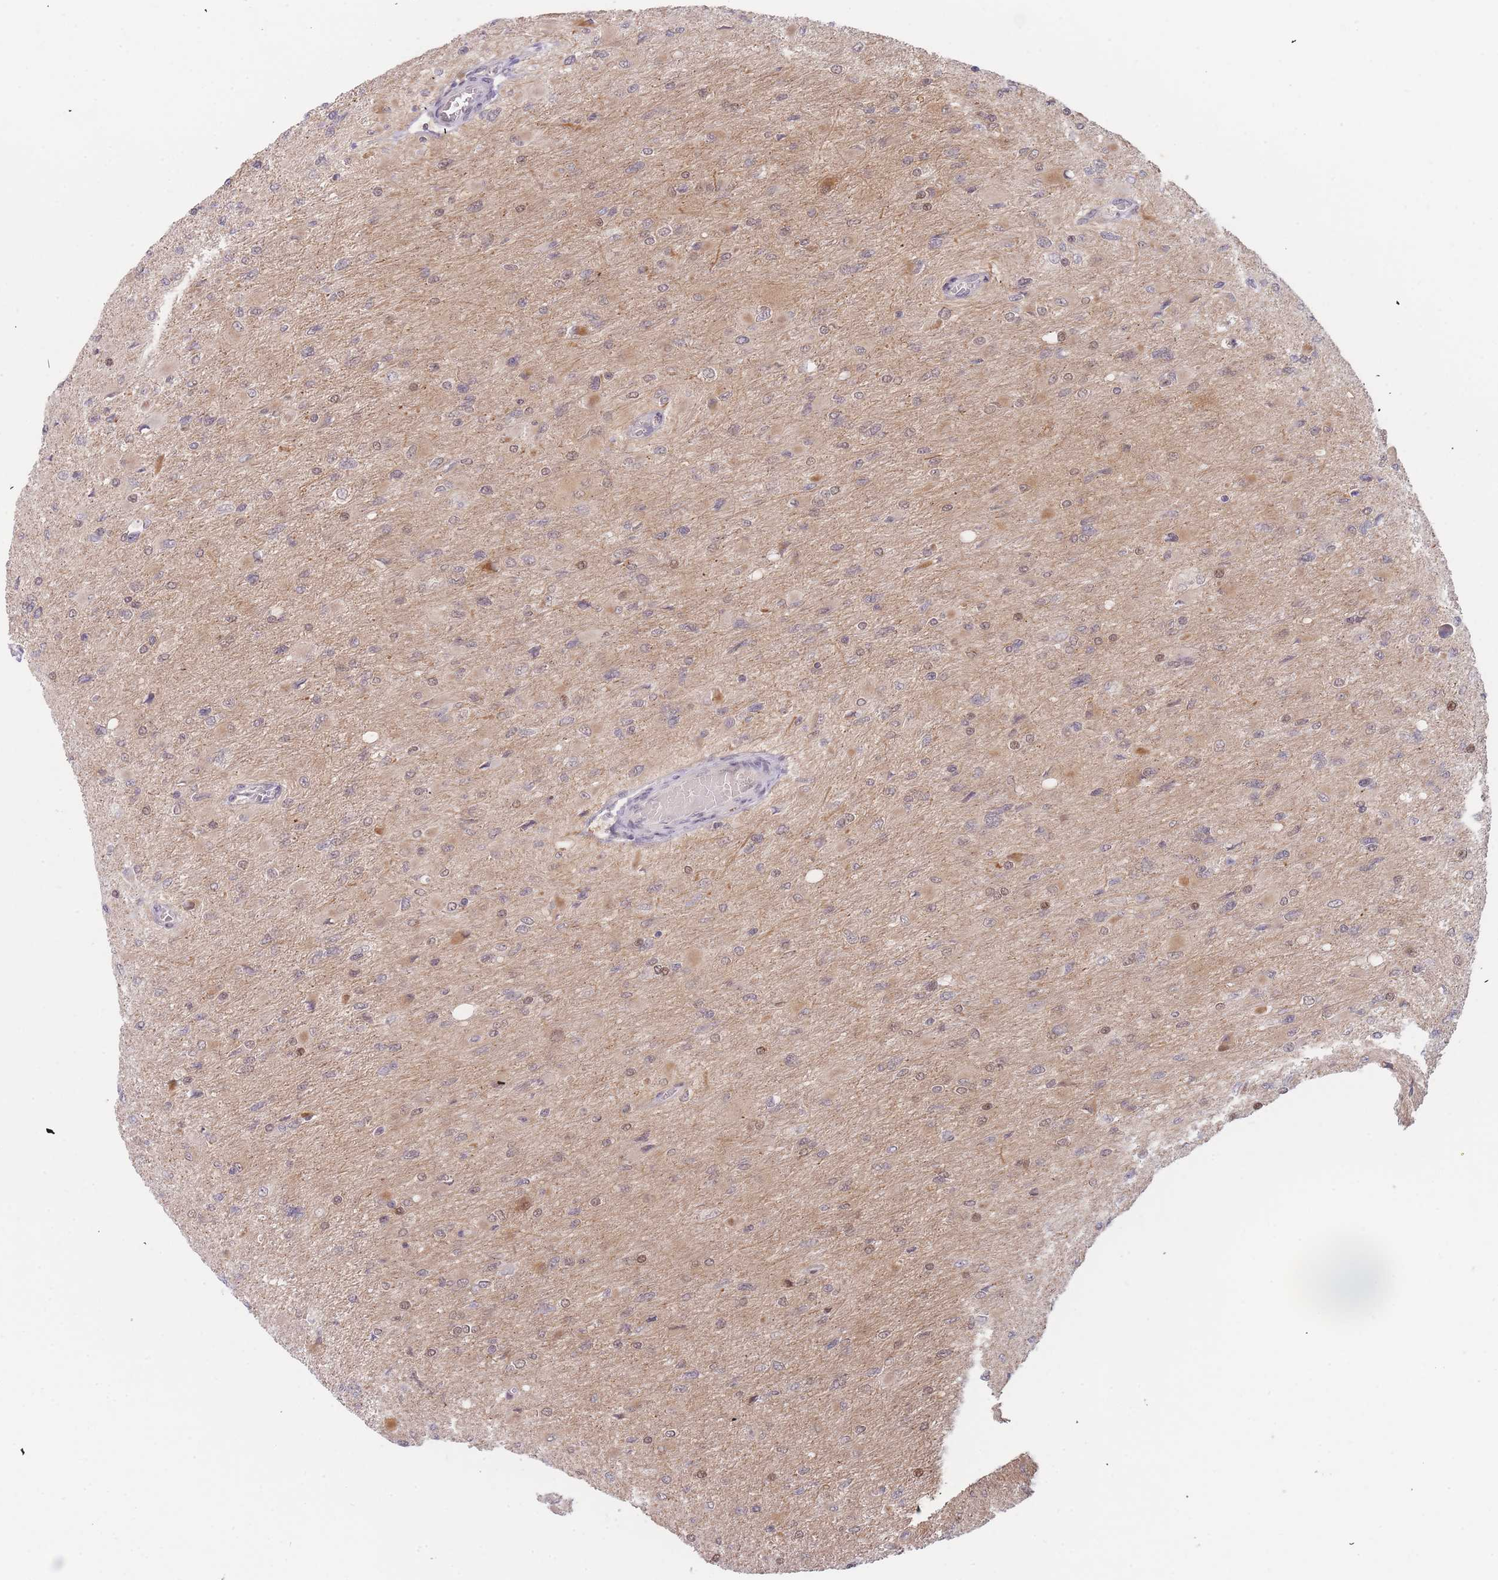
{"staining": {"intensity": "moderate", "quantity": "<25%", "location": "cytoplasmic/membranous"}, "tissue": "glioma", "cell_type": "Tumor cells", "image_type": "cancer", "snomed": [{"axis": "morphology", "description": "Glioma, malignant, High grade"}, {"axis": "topography", "description": "Cerebral cortex"}], "caption": "Immunohistochemistry micrograph of human malignant glioma (high-grade) stained for a protein (brown), which reveals low levels of moderate cytoplasmic/membranous staining in about <25% of tumor cells.", "gene": "DEAF1", "patient": {"sex": "female", "age": 36}}